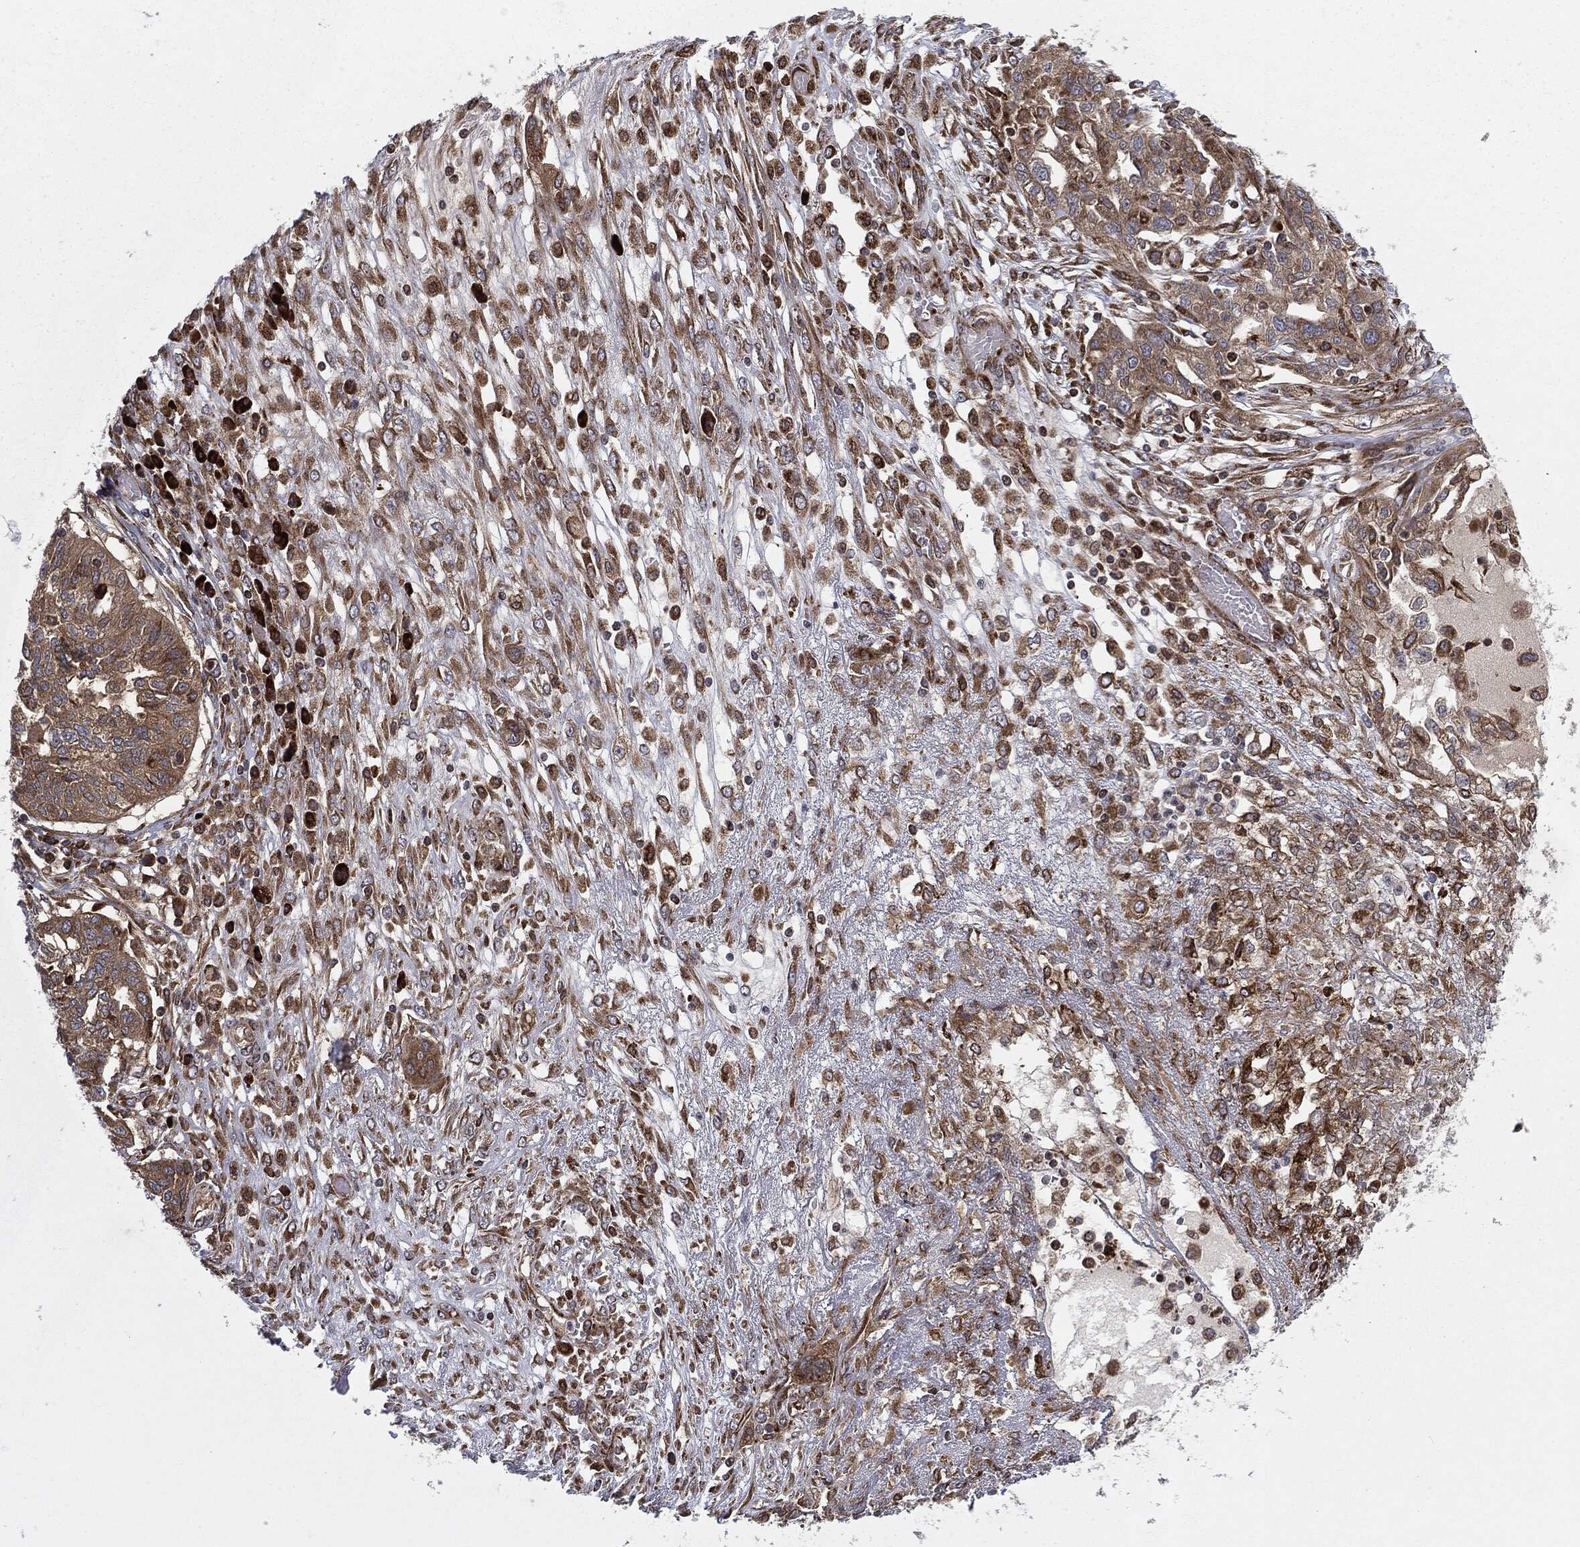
{"staining": {"intensity": "moderate", "quantity": ">75%", "location": "cytoplasmic/membranous"}, "tissue": "ovarian cancer", "cell_type": "Tumor cells", "image_type": "cancer", "snomed": [{"axis": "morphology", "description": "Cystadenocarcinoma, serous, NOS"}, {"axis": "topography", "description": "Ovary"}], "caption": "Moderate cytoplasmic/membranous staining is identified in approximately >75% of tumor cells in serous cystadenocarcinoma (ovarian).", "gene": "CYLD", "patient": {"sex": "female", "age": 67}}